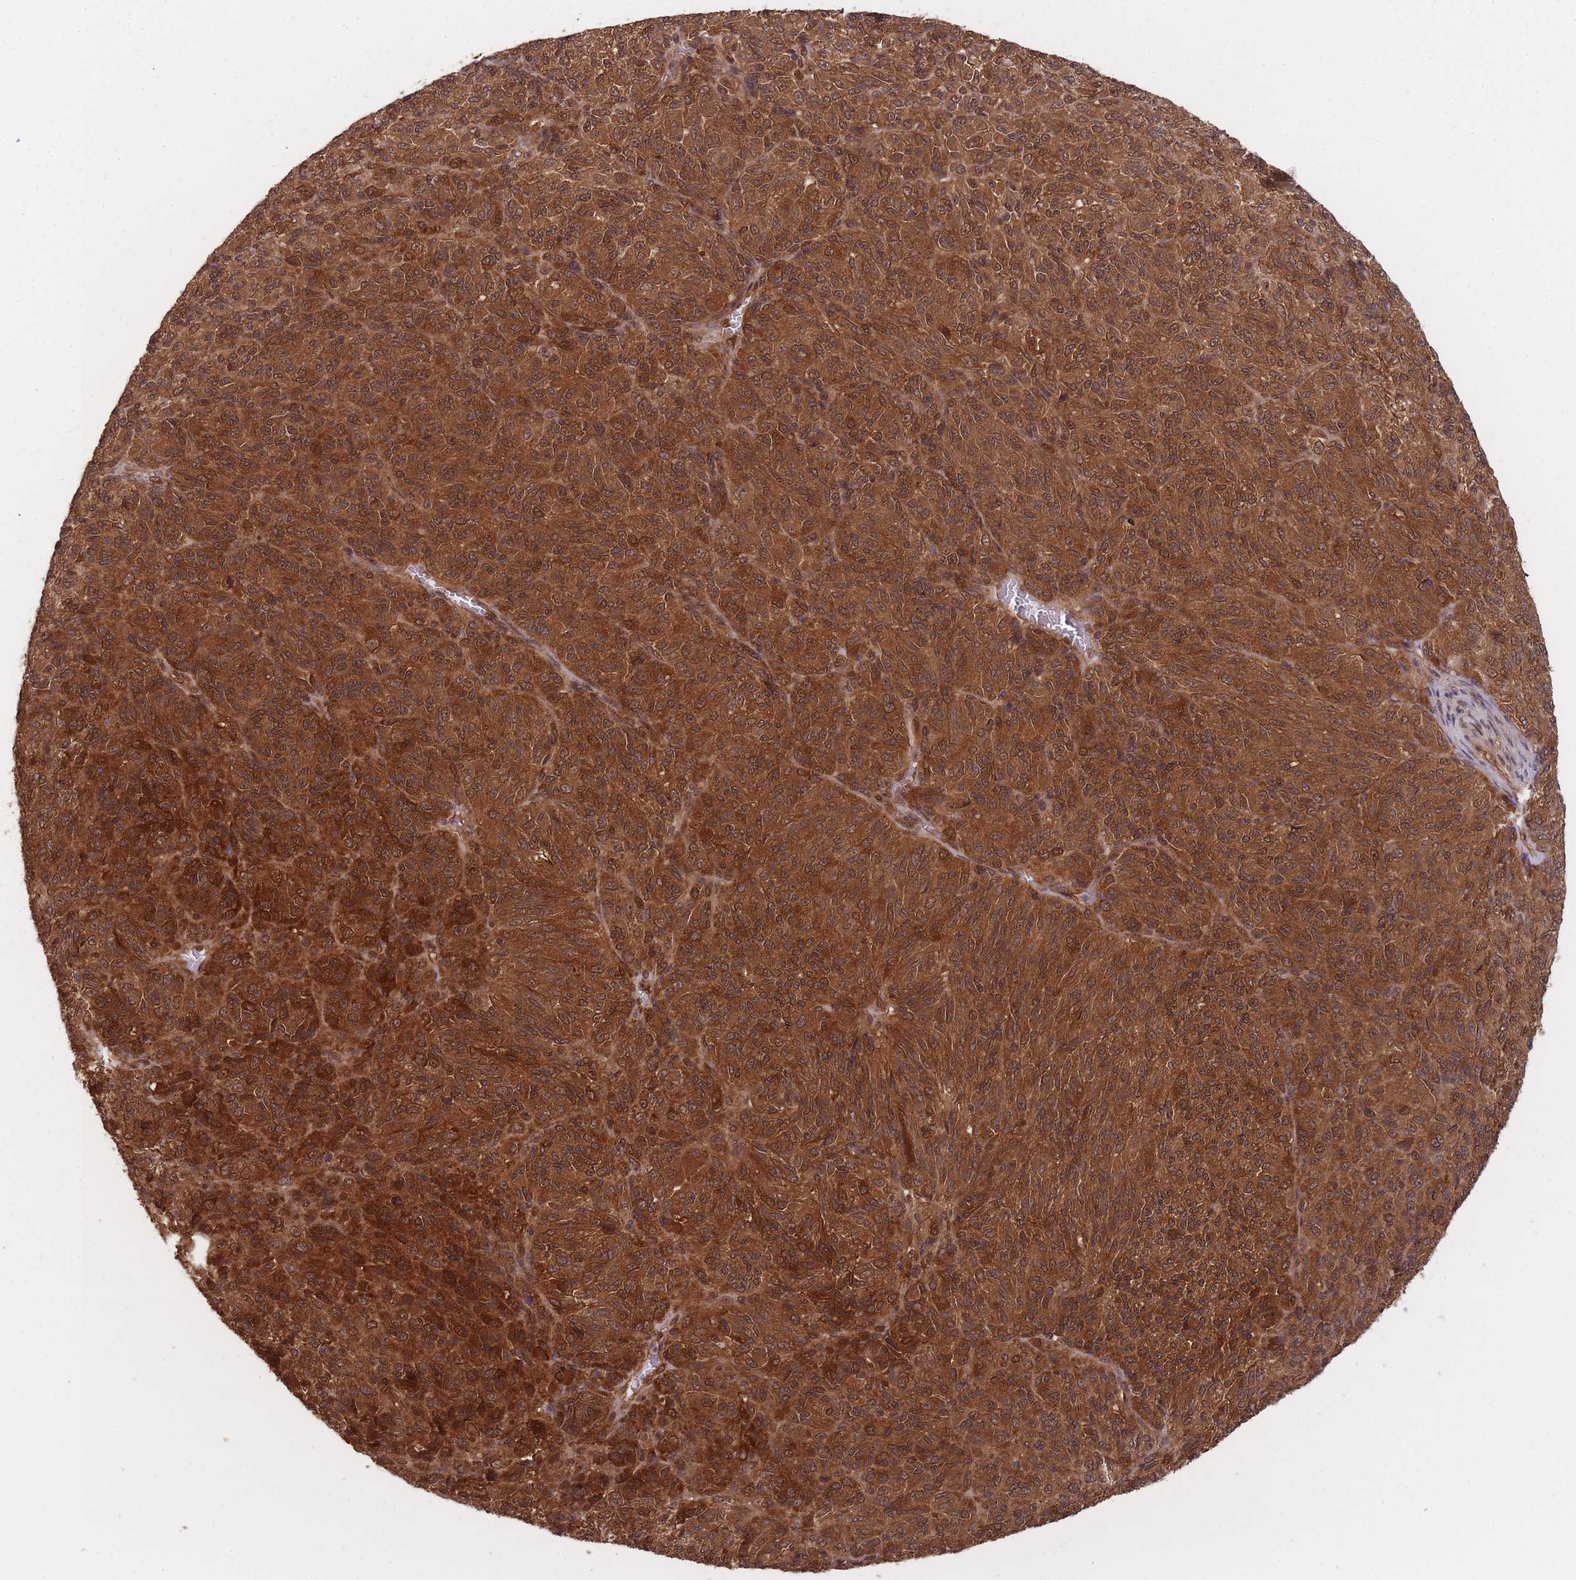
{"staining": {"intensity": "moderate", "quantity": ">75%", "location": "cytoplasmic/membranous,nuclear"}, "tissue": "melanoma", "cell_type": "Tumor cells", "image_type": "cancer", "snomed": [{"axis": "morphology", "description": "Malignant melanoma, Metastatic site"}, {"axis": "topography", "description": "Brain"}], "caption": "Immunohistochemistry of human malignant melanoma (metastatic site) reveals medium levels of moderate cytoplasmic/membranous and nuclear staining in about >75% of tumor cells. The staining is performed using DAB brown chromogen to label protein expression. The nuclei are counter-stained blue using hematoxylin.", "gene": "PPP6R3", "patient": {"sex": "female", "age": 56}}